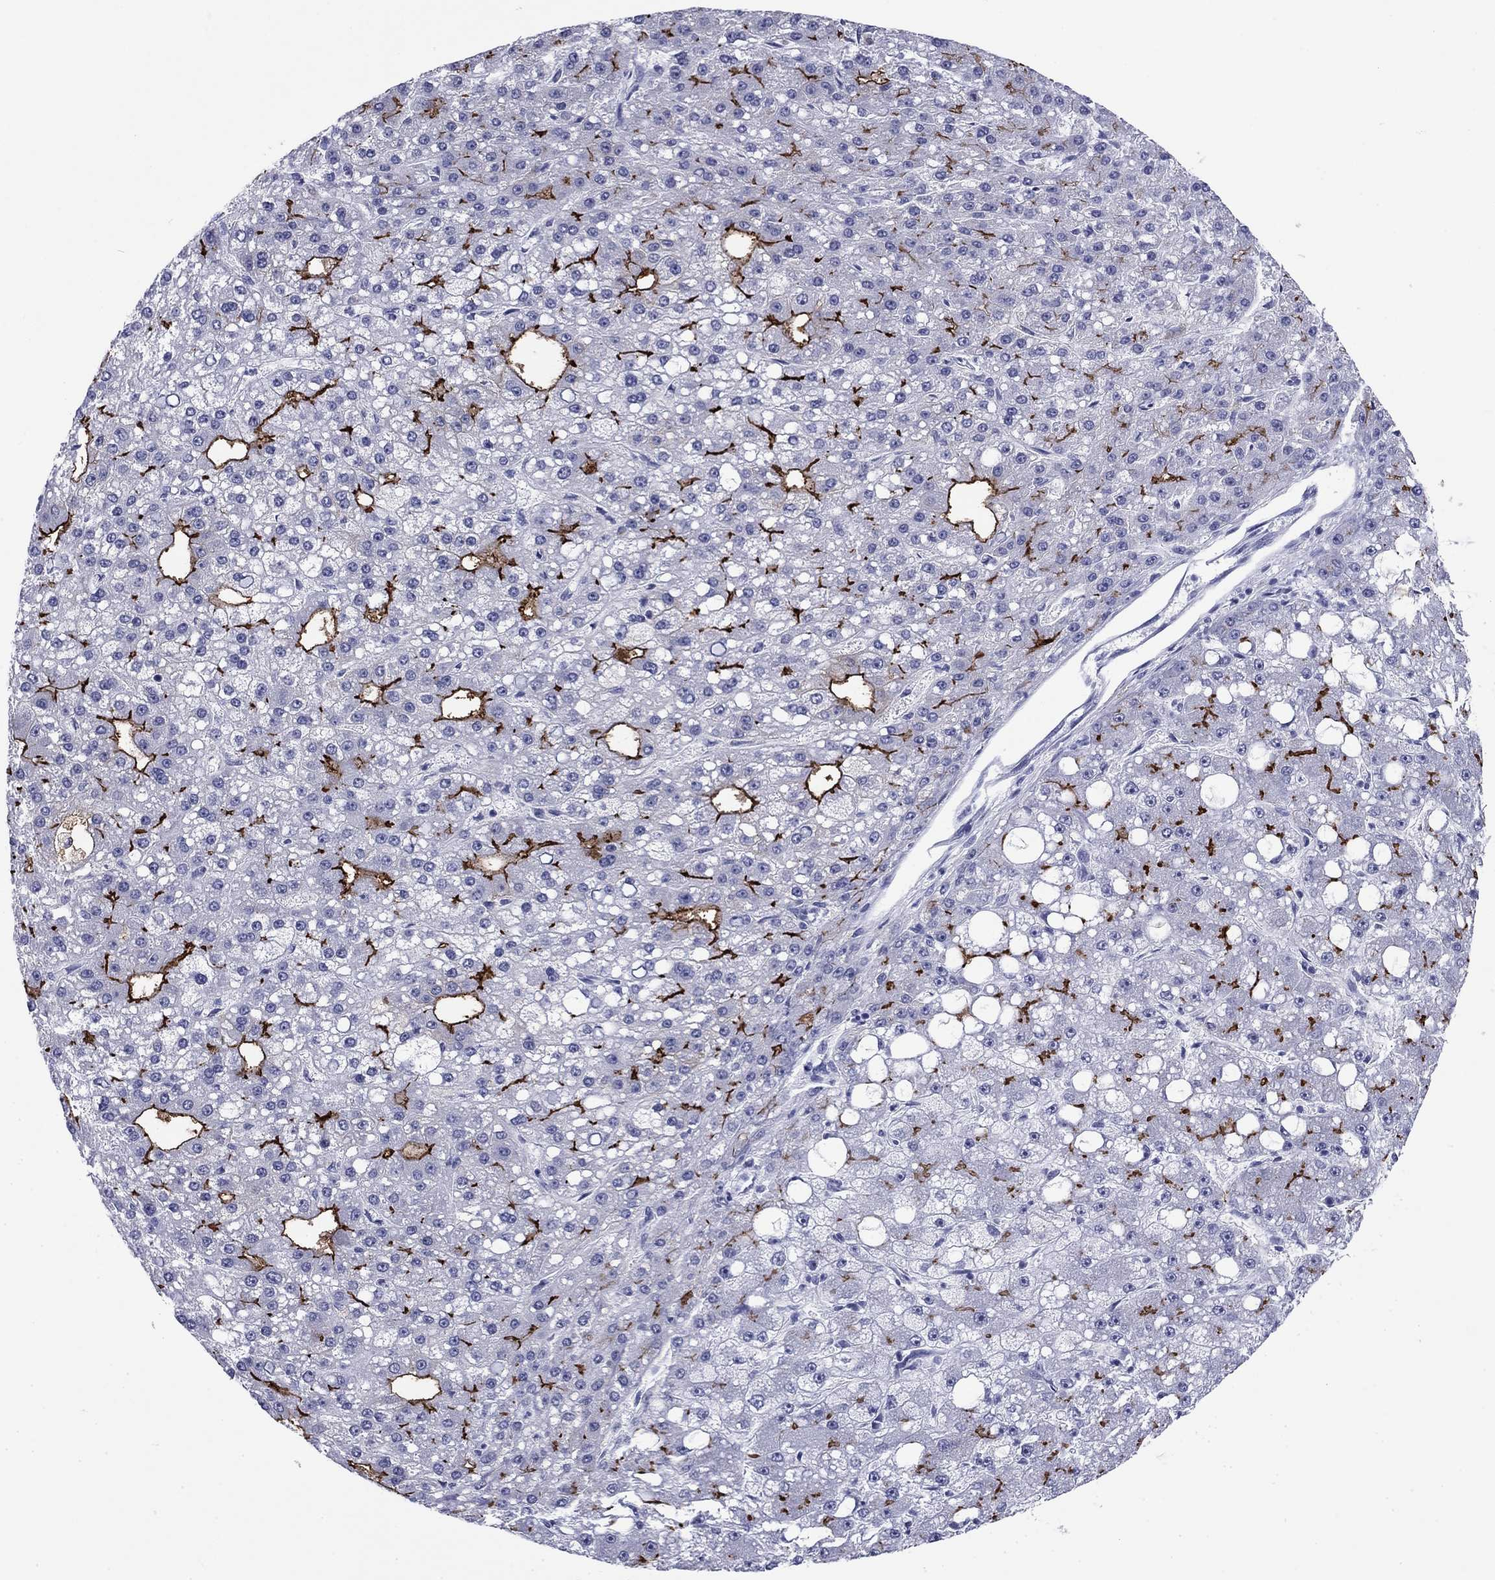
{"staining": {"intensity": "strong", "quantity": "<25%", "location": "cytoplasmic/membranous"}, "tissue": "liver cancer", "cell_type": "Tumor cells", "image_type": "cancer", "snomed": [{"axis": "morphology", "description": "Carcinoma, Hepatocellular, NOS"}, {"axis": "topography", "description": "Liver"}], "caption": "A photomicrograph of liver hepatocellular carcinoma stained for a protein demonstrates strong cytoplasmic/membranous brown staining in tumor cells. The staining was performed using DAB to visualize the protein expression in brown, while the nuclei were stained in blue with hematoxylin (Magnification: 20x).", "gene": "ABCC2", "patient": {"sex": "male", "age": 67}}